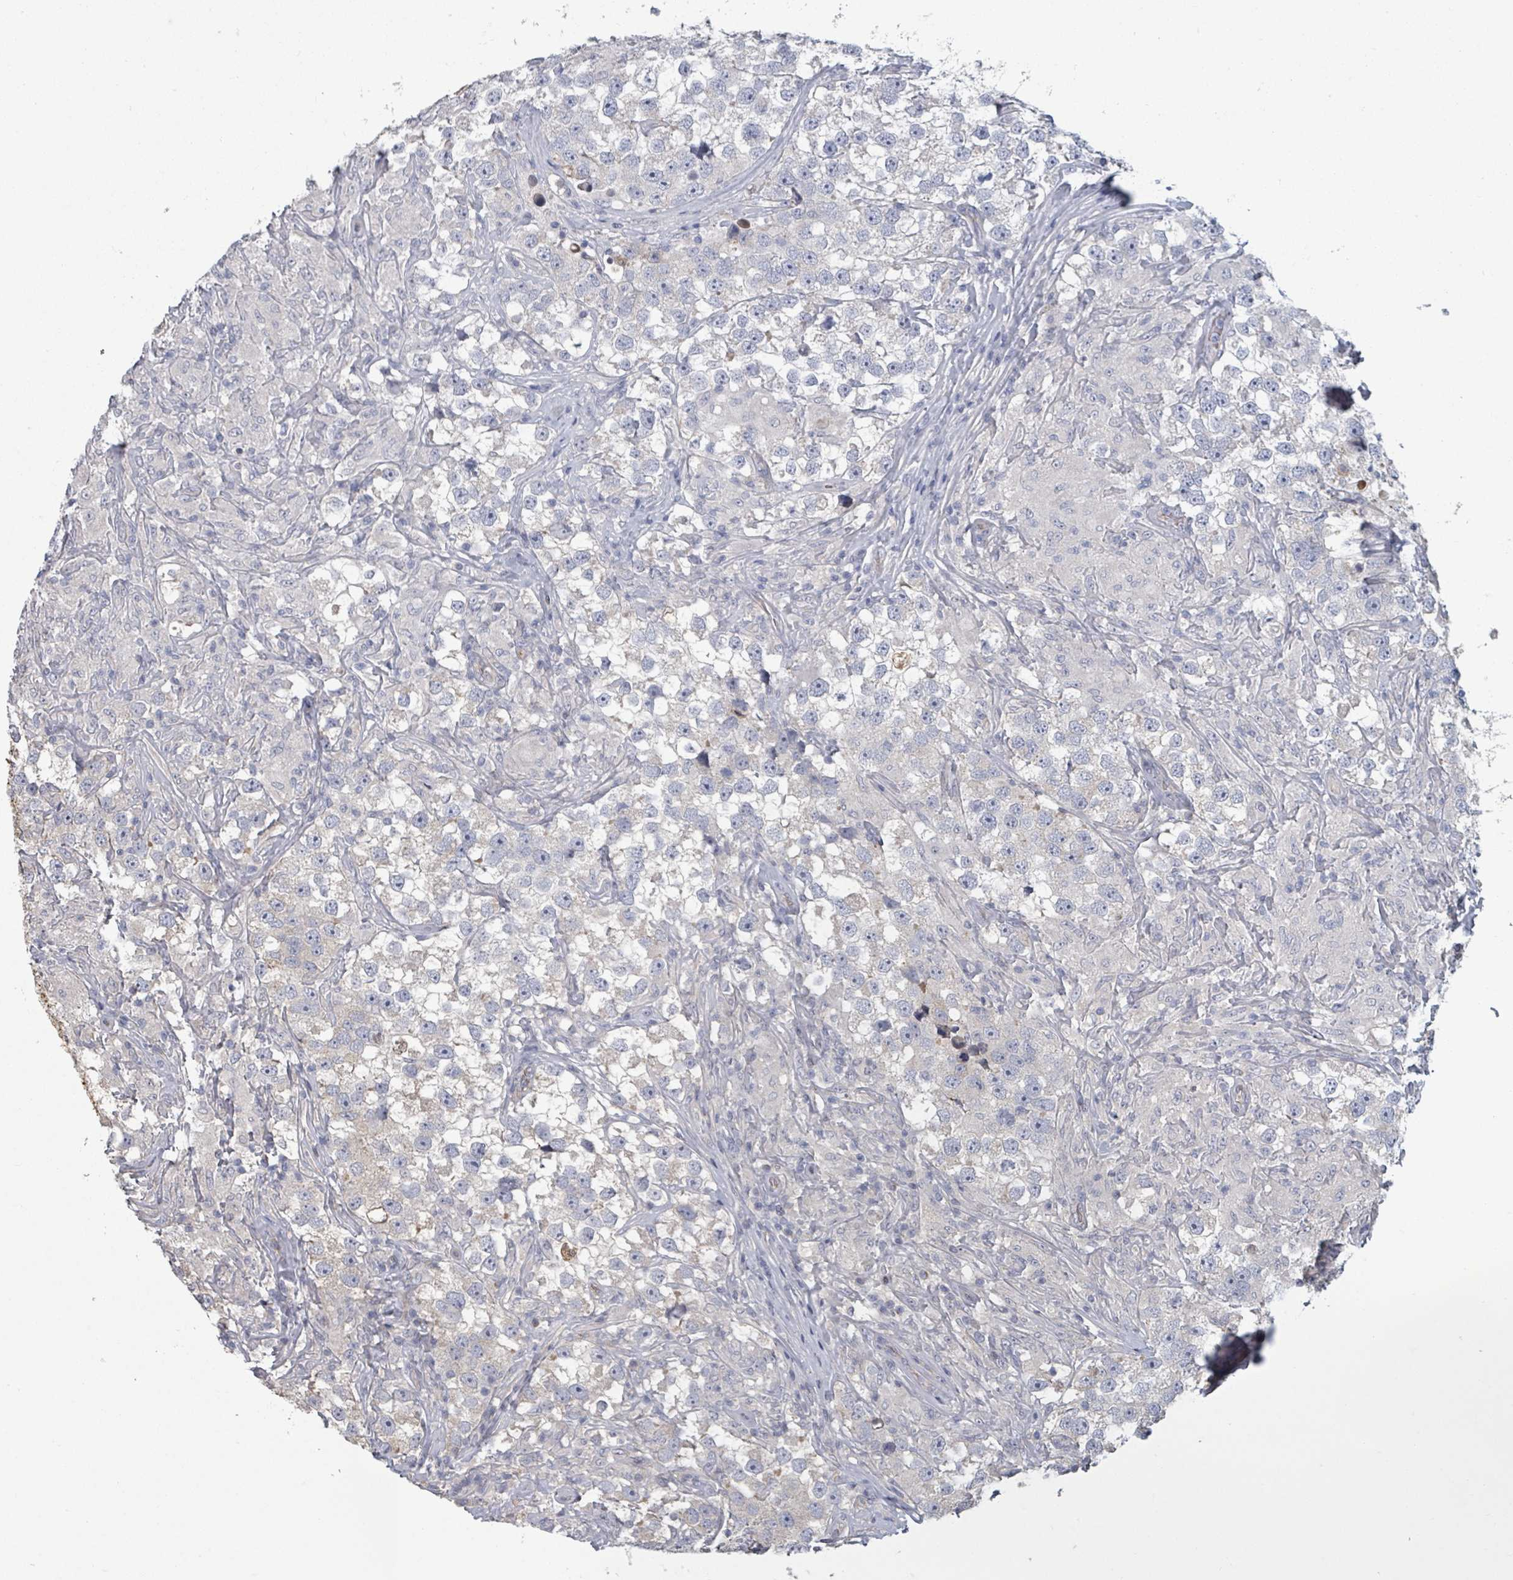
{"staining": {"intensity": "negative", "quantity": "none", "location": "none"}, "tissue": "testis cancer", "cell_type": "Tumor cells", "image_type": "cancer", "snomed": [{"axis": "morphology", "description": "Seminoma, NOS"}, {"axis": "topography", "description": "Testis"}], "caption": "A photomicrograph of testis seminoma stained for a protein demonstrates no brown staining in tumor cells.", "gene": "PLAUR", "patient": {"sex": "male", "age": 46}}